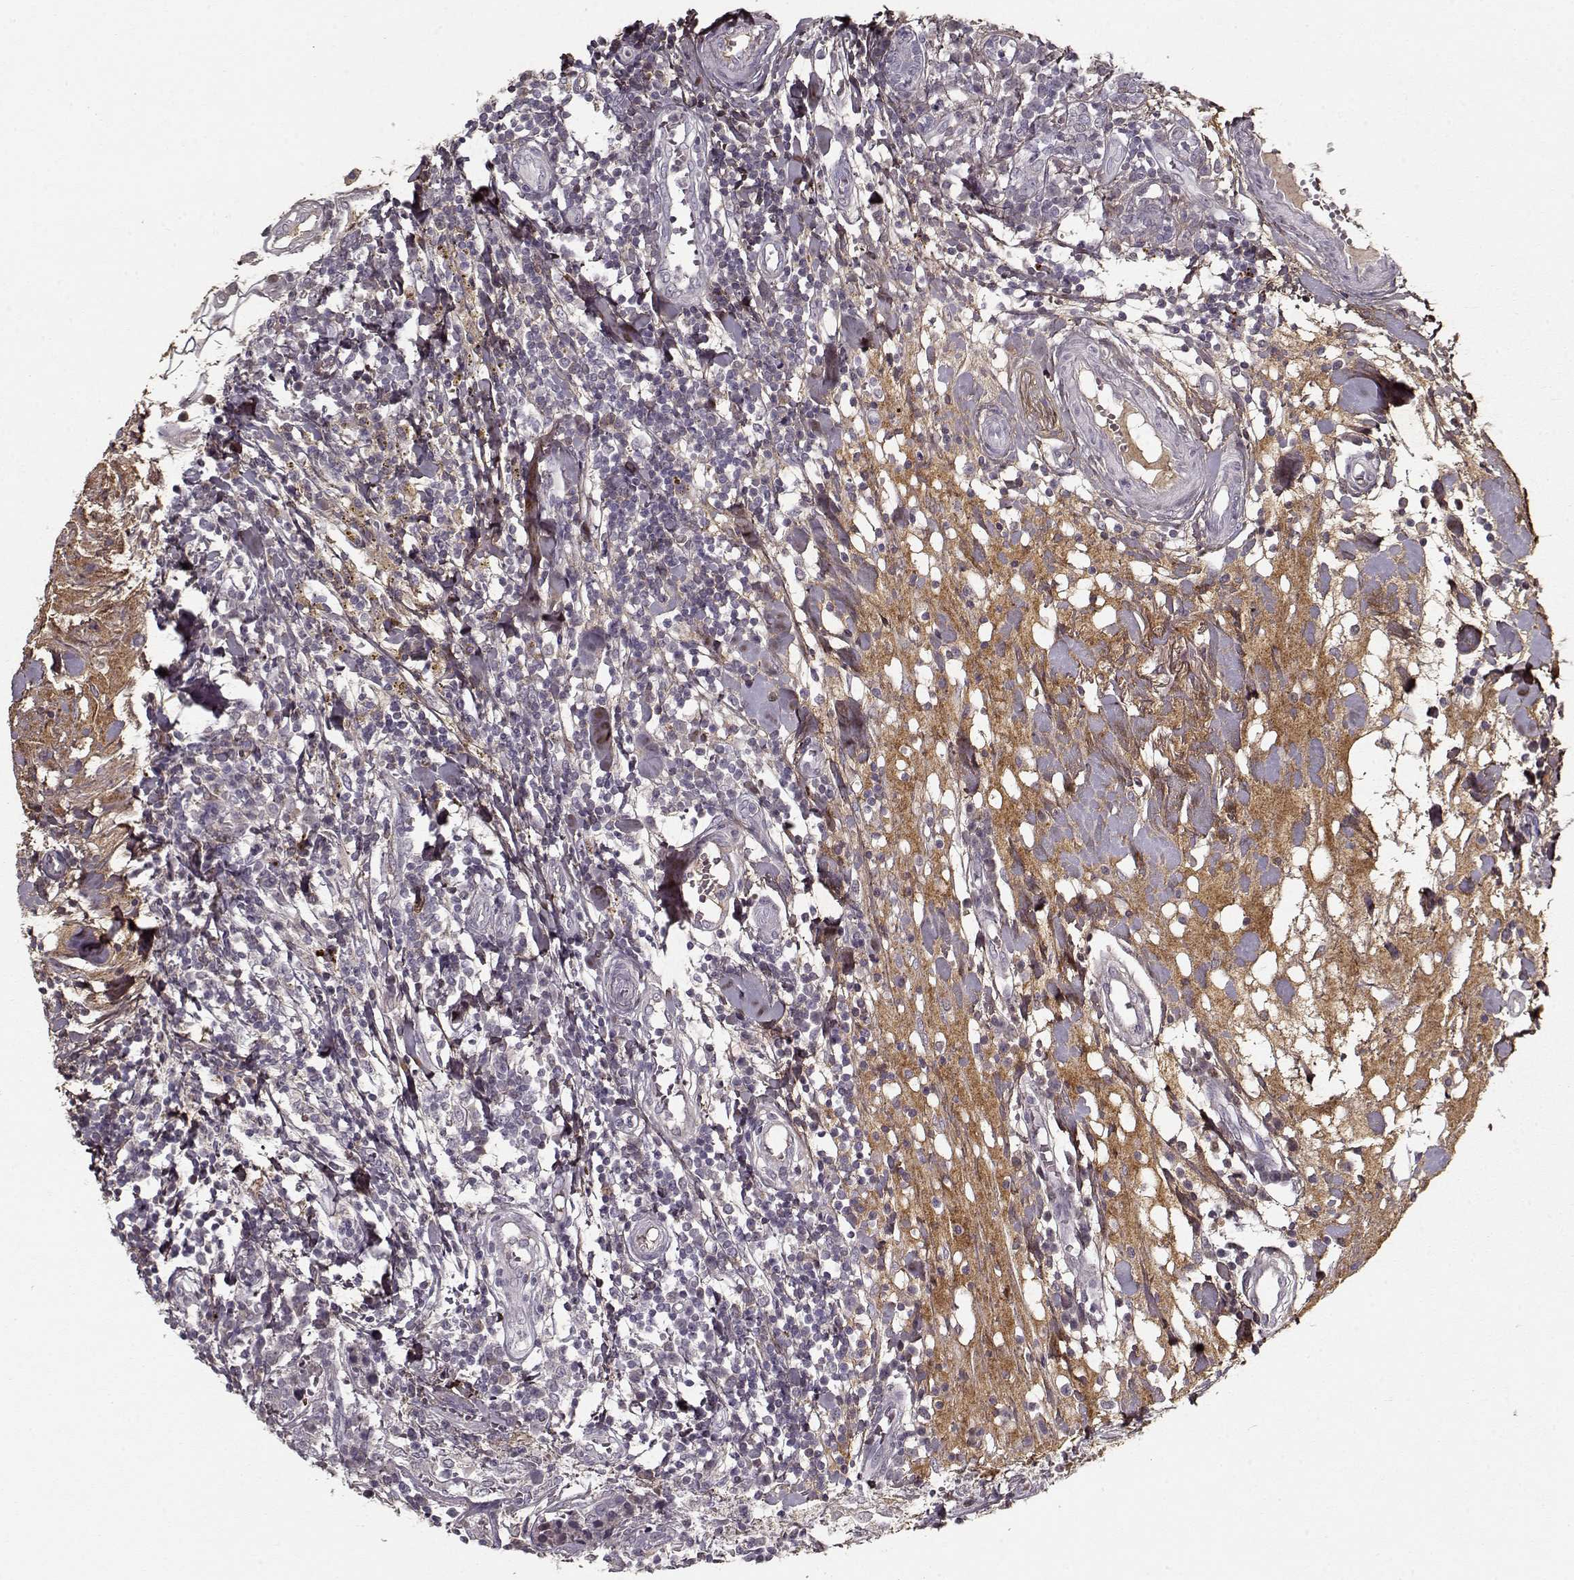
{"staining": {"intensity": "negative", "quantity": "none", "location": "none"}, "tissue": "breast cancer", "cell_type": "Tumor cells", "image_type": "cancer", "snomed": [{"axis": "morphology", "description": "Duct carcinoma"}, {"axis": "topography", "description": "Breast"}], "caption": "The histopathology image demonstrates no staining of tumor cells in breast cancer.", "gene": "LUM", "patient": {"sex": "female", "age": 30}}